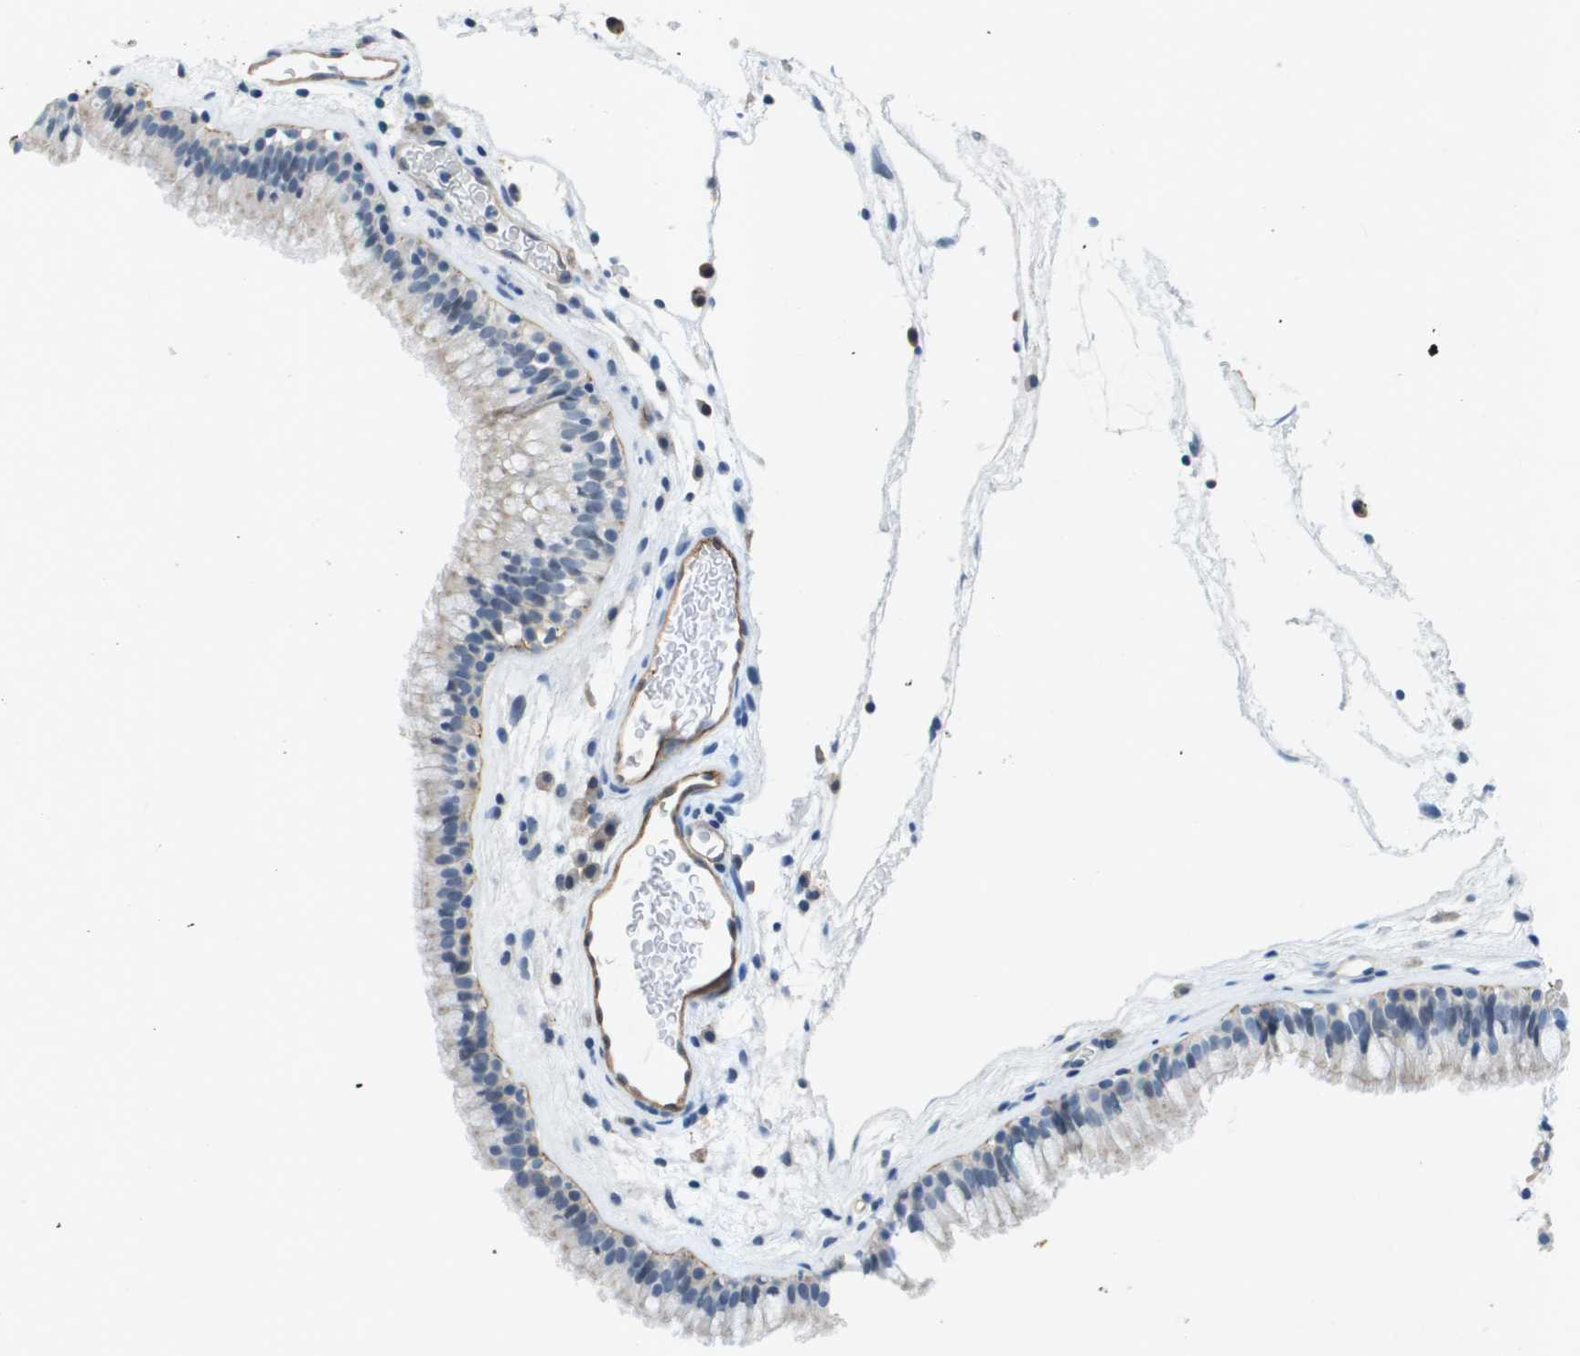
{"staining": {"intensity": "moderate", "quantity": "<25%", "location": "cytoplasmic/membranous"}, "tissue": "nasopharynx", "cell_type": "Respiratory epithelial cells", "image_type": "normal", "snomed": [{"axis": "morphology", "description": "Normal tissue, NOS"}, {"axis": "morphology", "description": "Inflammation, NOS"}, {"axis": "topography", "description": "Nasopharynx"}], "caption": "Approximately <25% of respiratory epithelial cells in normal nasopharynx demonstrate moderate cytoplasmic/membranous protein positivity as visualized by brown immunohistochemical staining.", "gene": "ITGA6", "patient": {"sex": "male", "age": 48}}